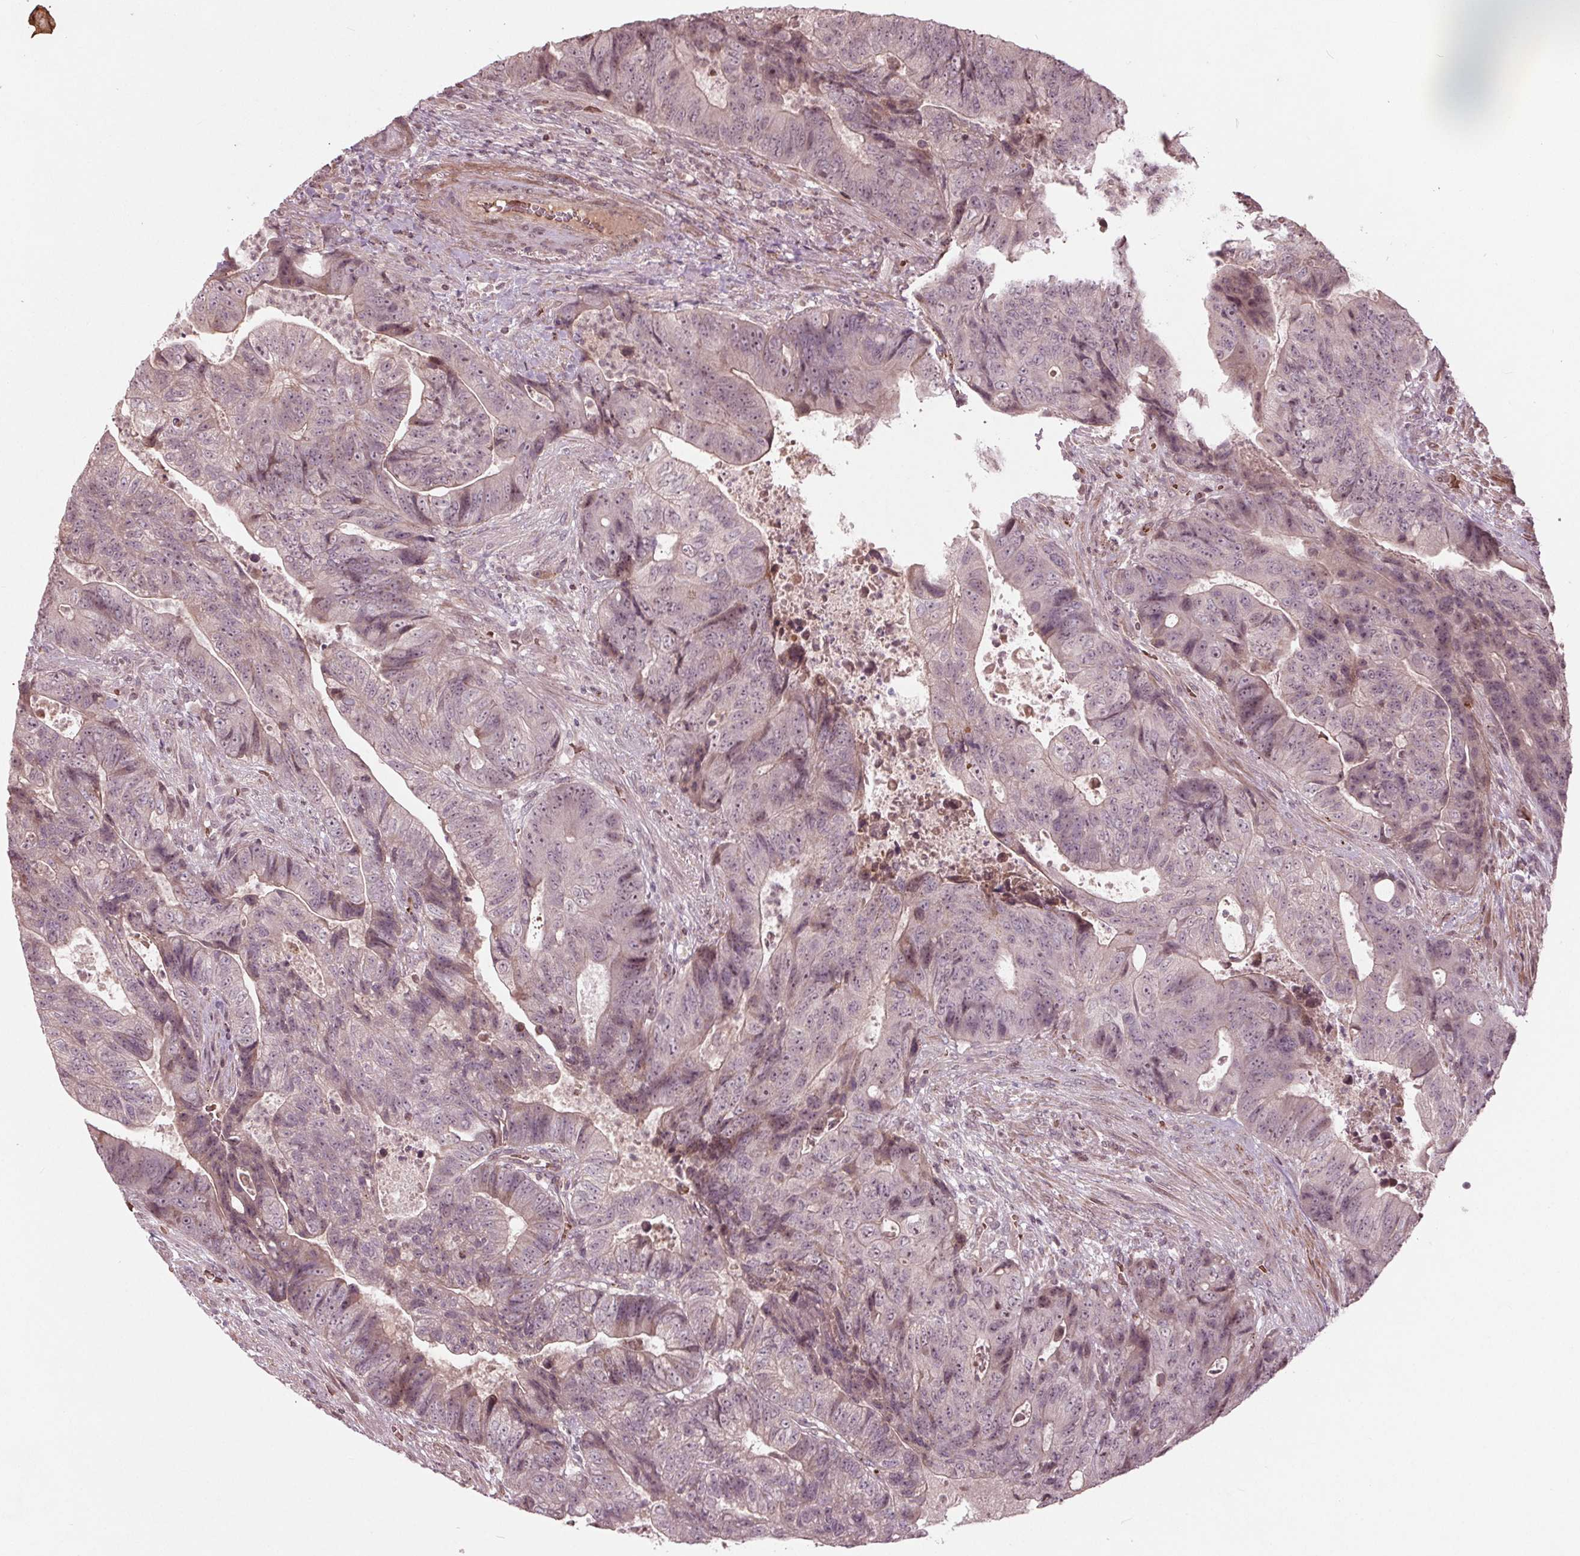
{"staining": {"intensity": "negative", "quantity": "none", "location": "none"}, "tissue": "colorectal cancer", "cell_type": "Tumor cells", "image_type": "cancer", "snomed": [{"axis": "morphology", "description": "Normal tissue, NOS"}, {"axis": "morphology", "description": "Adenocarcinoma, NOS"}, {"axis": "topography", "description": "Colon"}], "caption": "Tumor cells show no significant protein positivity in colorectal adenocarcinoma. The staining was performed using DAB (3,3'-diaminobenzidine) to visualize the protein expression in brown, while the nuclei were stained in blue with hematoxylin (Magnification: 20x).", "gene": "CDKL4", "patient": {"sex": "female", "age": 48}}